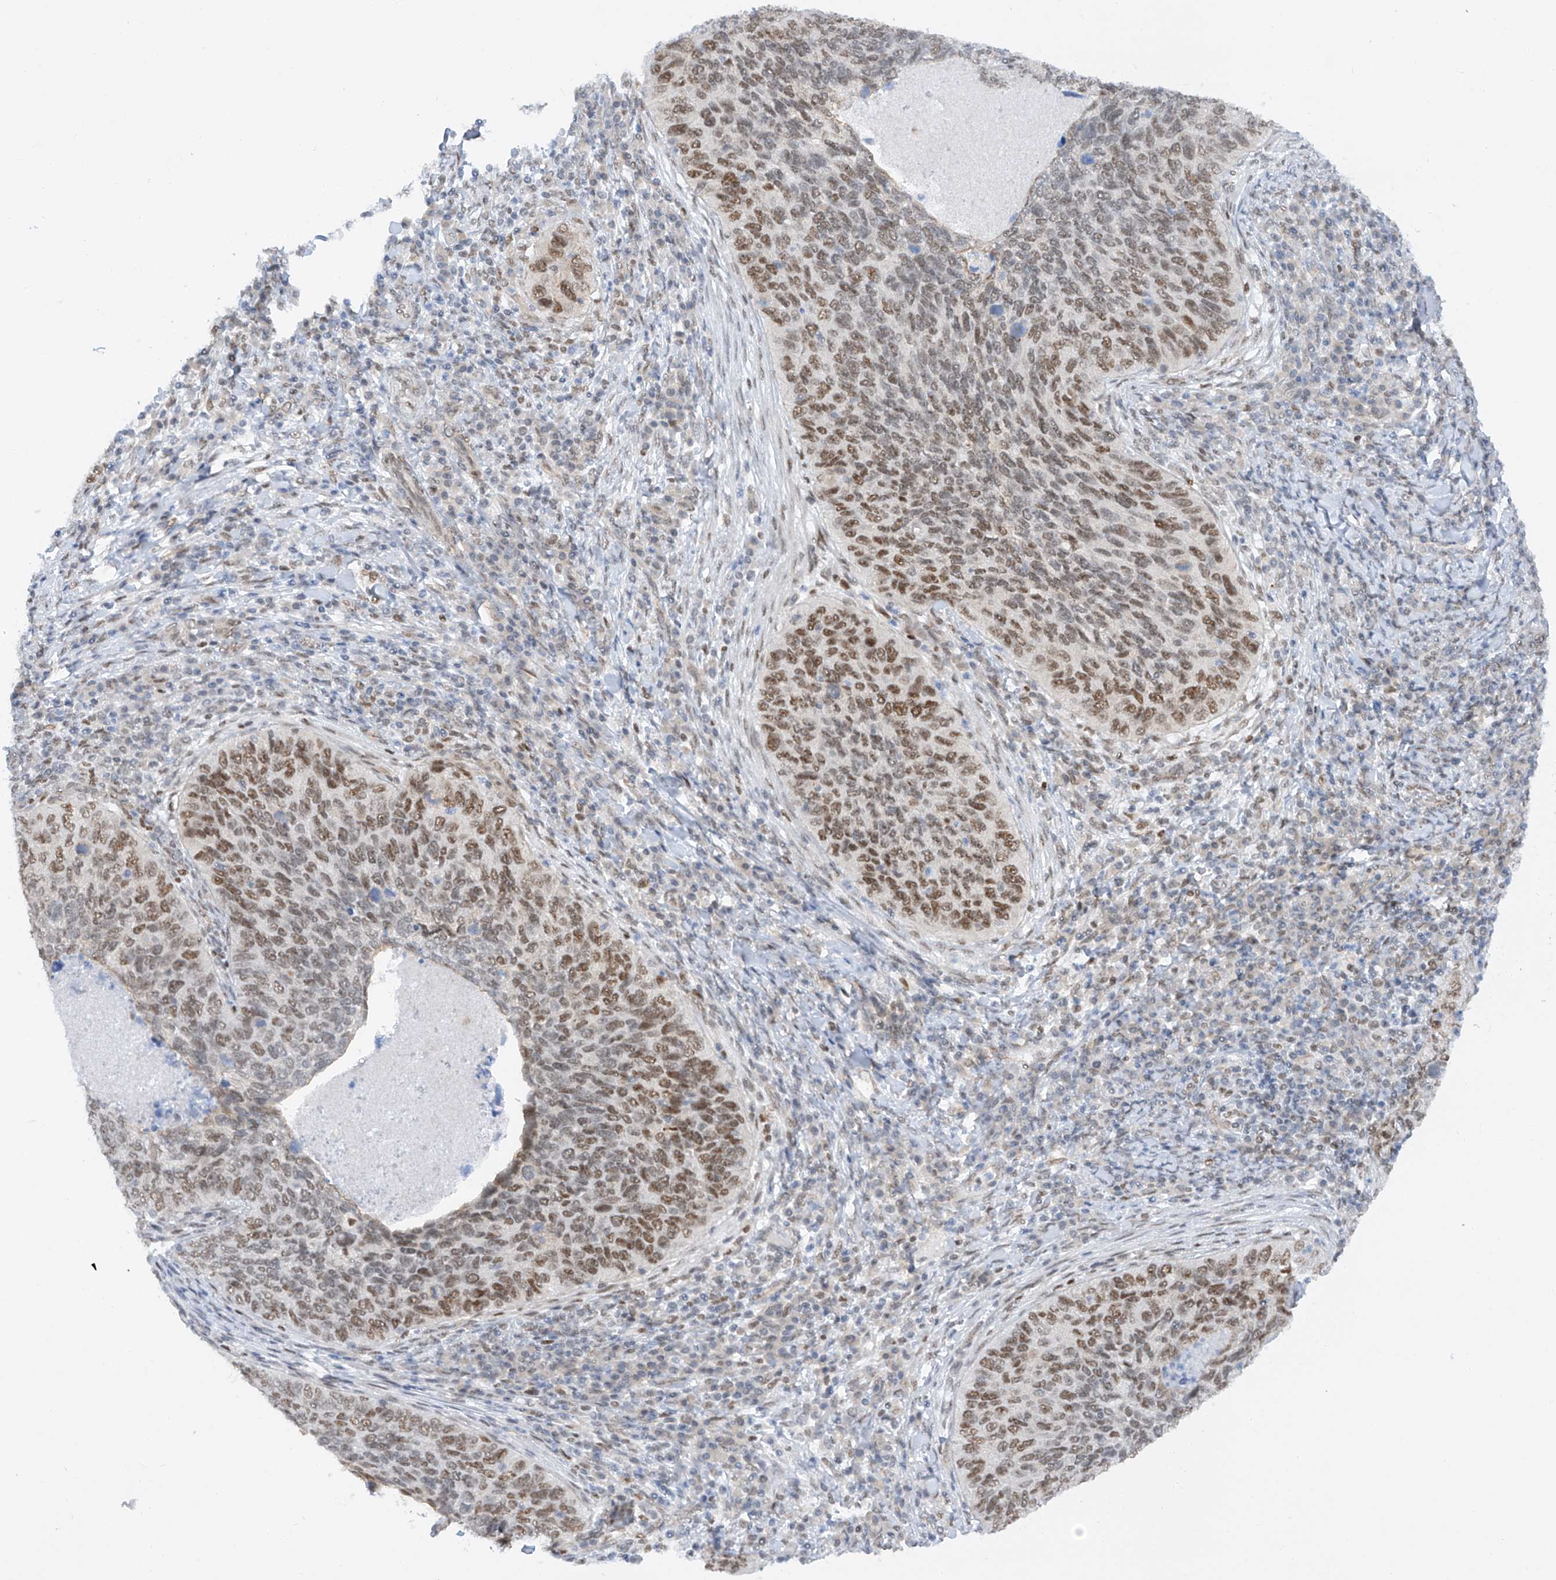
{"staining": {"intensity": "moderate", "quantity": ">75%", "location": "nuclear"}, "tissue": "cervical cancer", "cell_type": "Tumor cells", "image_type": "cancer", "snomed": [{"axis": "morphology", "description": "Squamous cell carcinoma, NOS"}, {"axis": "topography", "description": "Cervix"}], "caption": "Human cervical squamous cell carcinoma stained for a protein (brown) exhibits moderate nuclear positive expression in approximately >75% of tumor cells.", "gene": "POGK", "patient": {"sex": "female", "age": 38}}